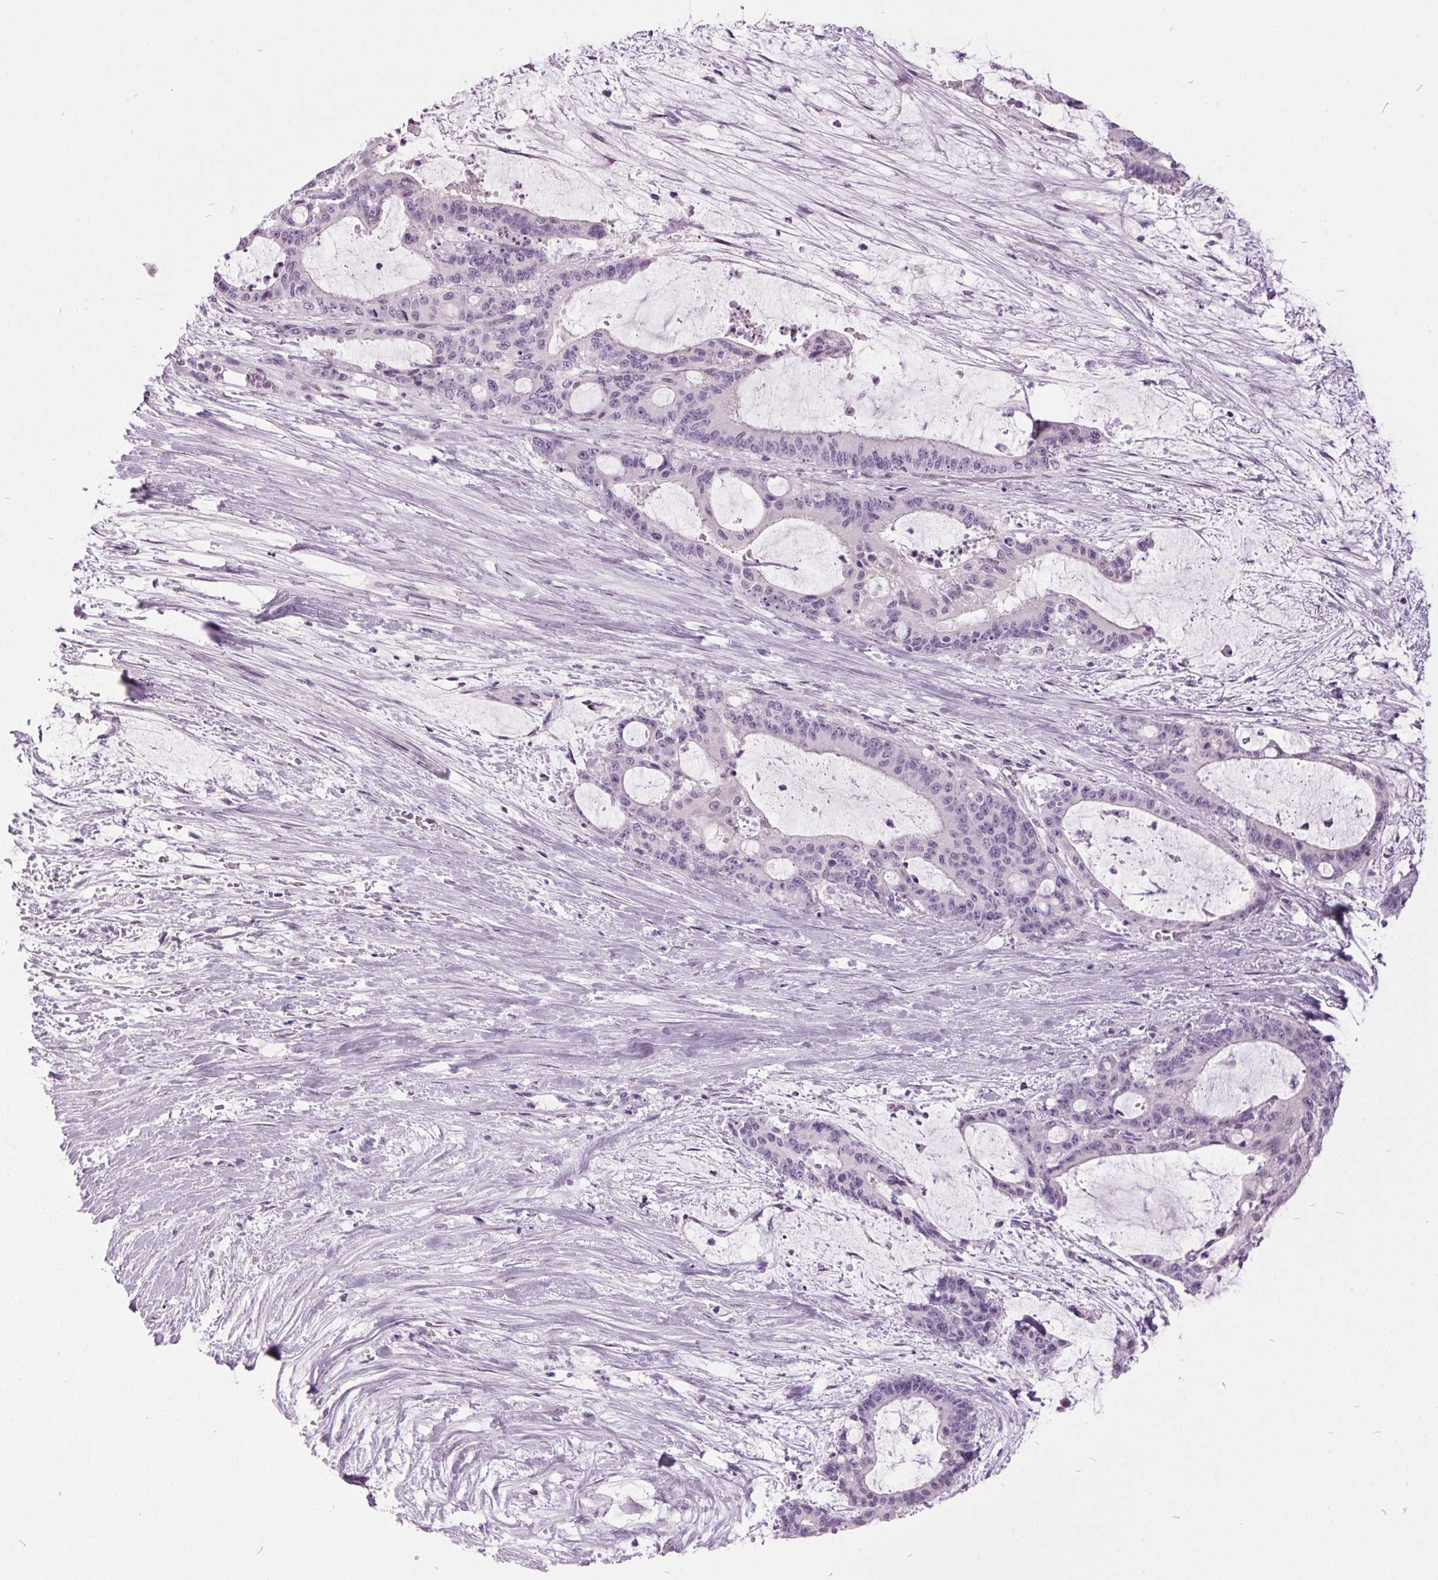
{"staining": {"intensity": "negative", "quantity": "none", "location": "none"}, "tissue": "liver cancer", "cell_type": "Tumor cells", "image_type": "cancer", "snomed": [{"axis": "morphology", "description": "Normal tissue, NOS"}, {"axis": "morphology", "description": "Cholangiocarcinoma"}, {"axis": "topography", "description": "Liver"}, {"axis": "topography", "description": "Peripheral nerve tissue"}], "caption": "Immunohistochemical staining of human liver cancer shows no significant positivity in tumor cells. Nuclei are stained in blue.", "gene": "ODAD2", "patient": {"sex": "female", "age": 73}}